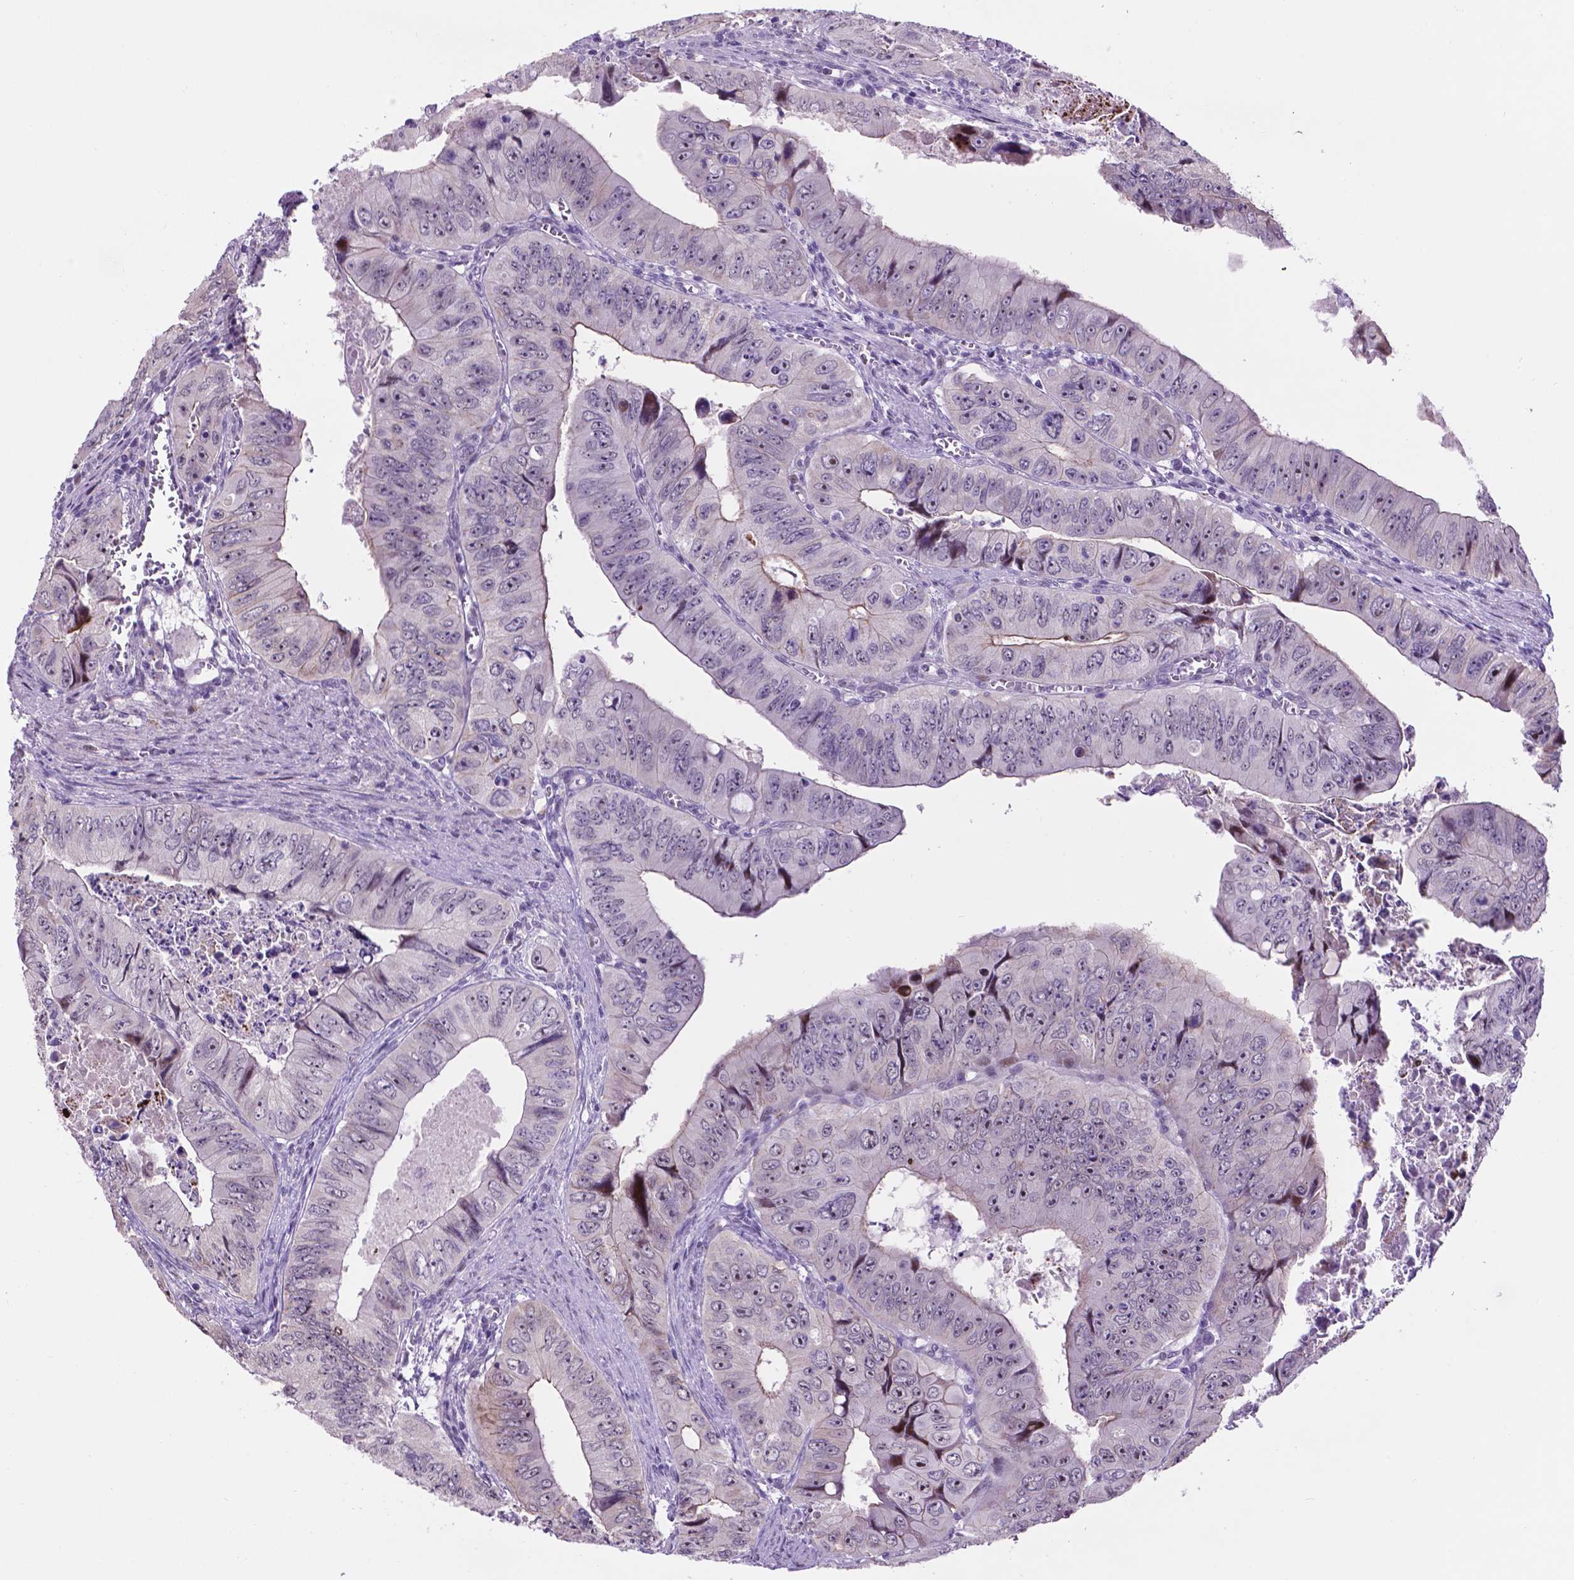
{"staining": {"intensity": "negative", "quantity": "none", "location": "none"}, "tissue": "colorectal cancer", "cell_type": "Tumor cells", "image_type": "cancer", "snomed": [{"axis": "morphology", "description": "Adenocarcinoma, NOS"}, {"axis": "topography", "description": "Colon"}], "caption": "This is an IHC micrograph of adenocarcinoma (colorectal). There is no expression in tumor cells.", "gene": "SMAD3", "patient": {"sex": "female", "age": 84}}